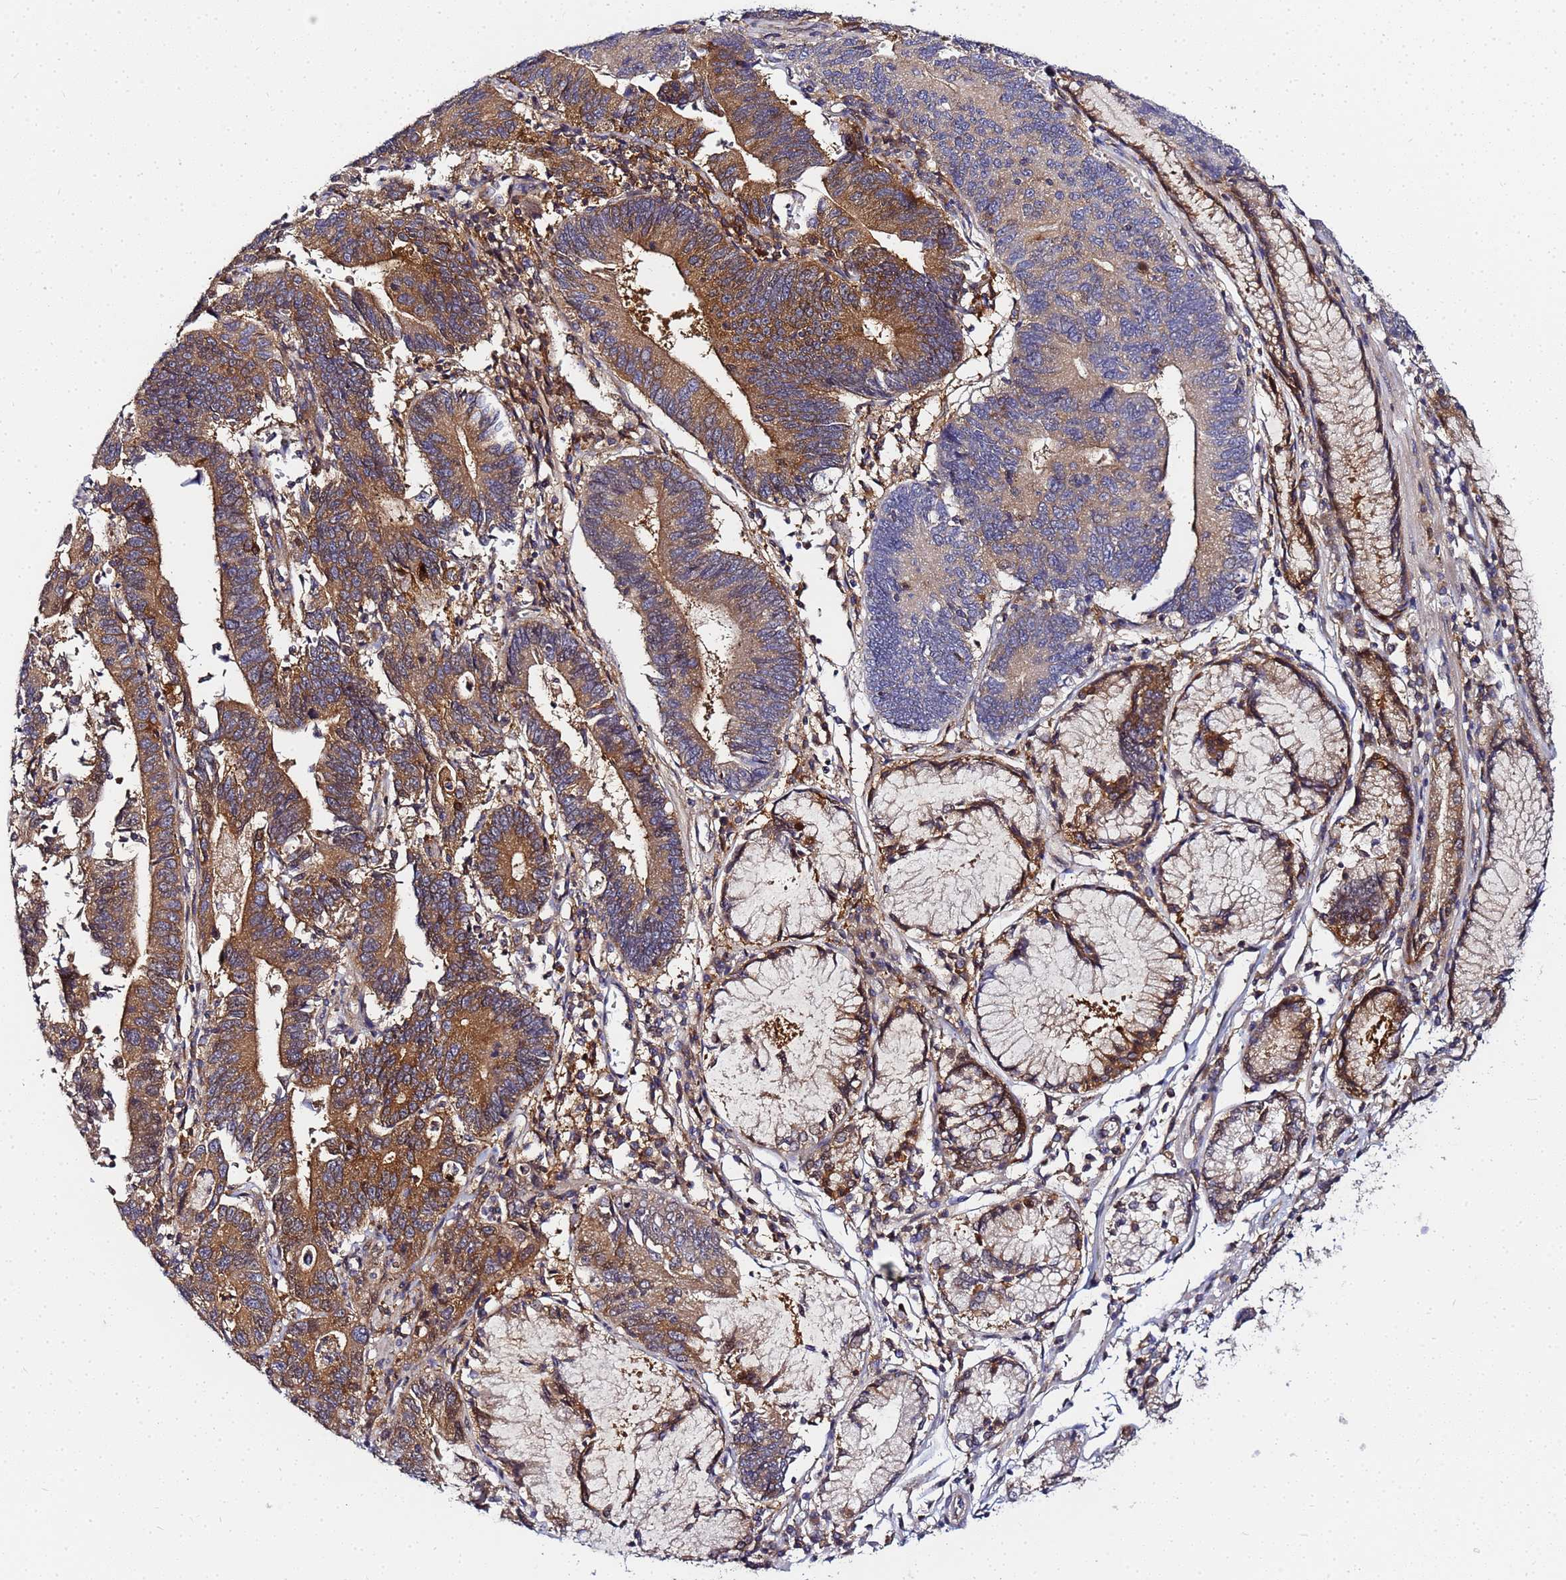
{"staining": {"intensity": "moderate", "quantity": ">75%", "location": "cytoplasmic/membranous"}, "tissue": "stomach cancer", "cell_type": "Tumor cells", "image_type": "cancer", "snomed": [{"axis": "morphology", "description": "Adenocarcinoma, NOS"}, {"axis": "topography", "description": "Stomach"}], "caption": "A medium amount of moderate cytoplasmic/membranous staining is identified in about >75% of tumor cells in stomach adenocarcinoma tissue. The protein of interest is stained brown, and the nuclei are stained in blue (DAB IHC with brightfield microscopy, high magnification).", "gene": "CHM", "patient": {"sex": "male", "age": 59}}